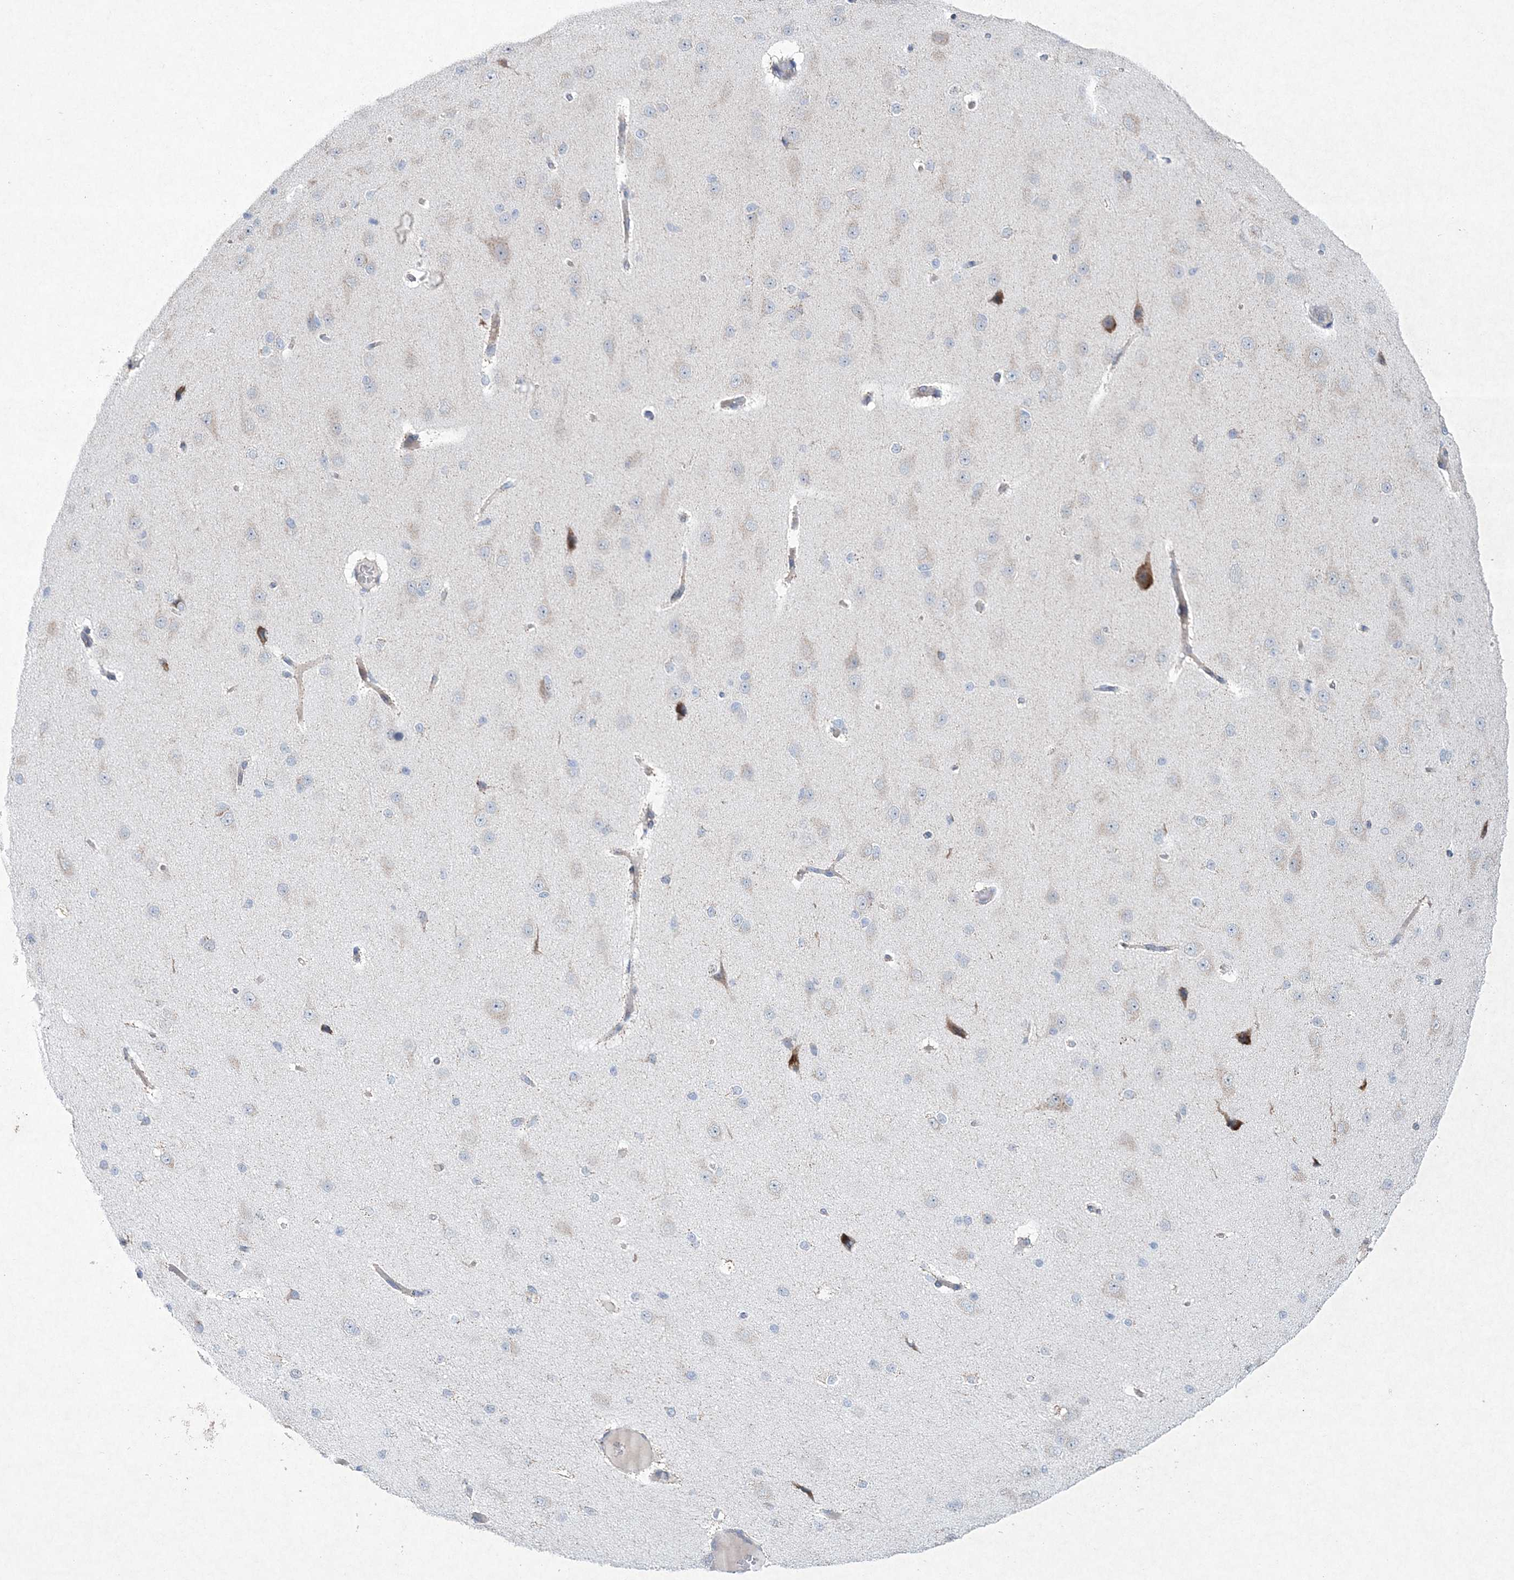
{"staining": {"intensity": "weak", "quantity": "25%-75%", "location": "cytoplasmic/membranous"}, "tissue": "cerebral cortex", "cell_type": "Endothelial cells", "image_type": "normal", "snomed": [{"axis": "morphology", "description": "Normal tissue, NOS"}, {"axis": "morphology", "description": "Developmental malformation"}, {"axis": "topography", "description": "Cerebral cortex"}], "caption": "DAB immunohistochemical staining of unremarkable cerebral cortex reveals weak cytoplasmic/membranous protein expression in about 25%-75% of endothelial cells. The staining is performed using DAB brown chromogen to label protein expression. The nuclei are counter-stained blue using hematoxylin.", "gene": "CES4A", "patient": {"sex": "female", "age": 30}}